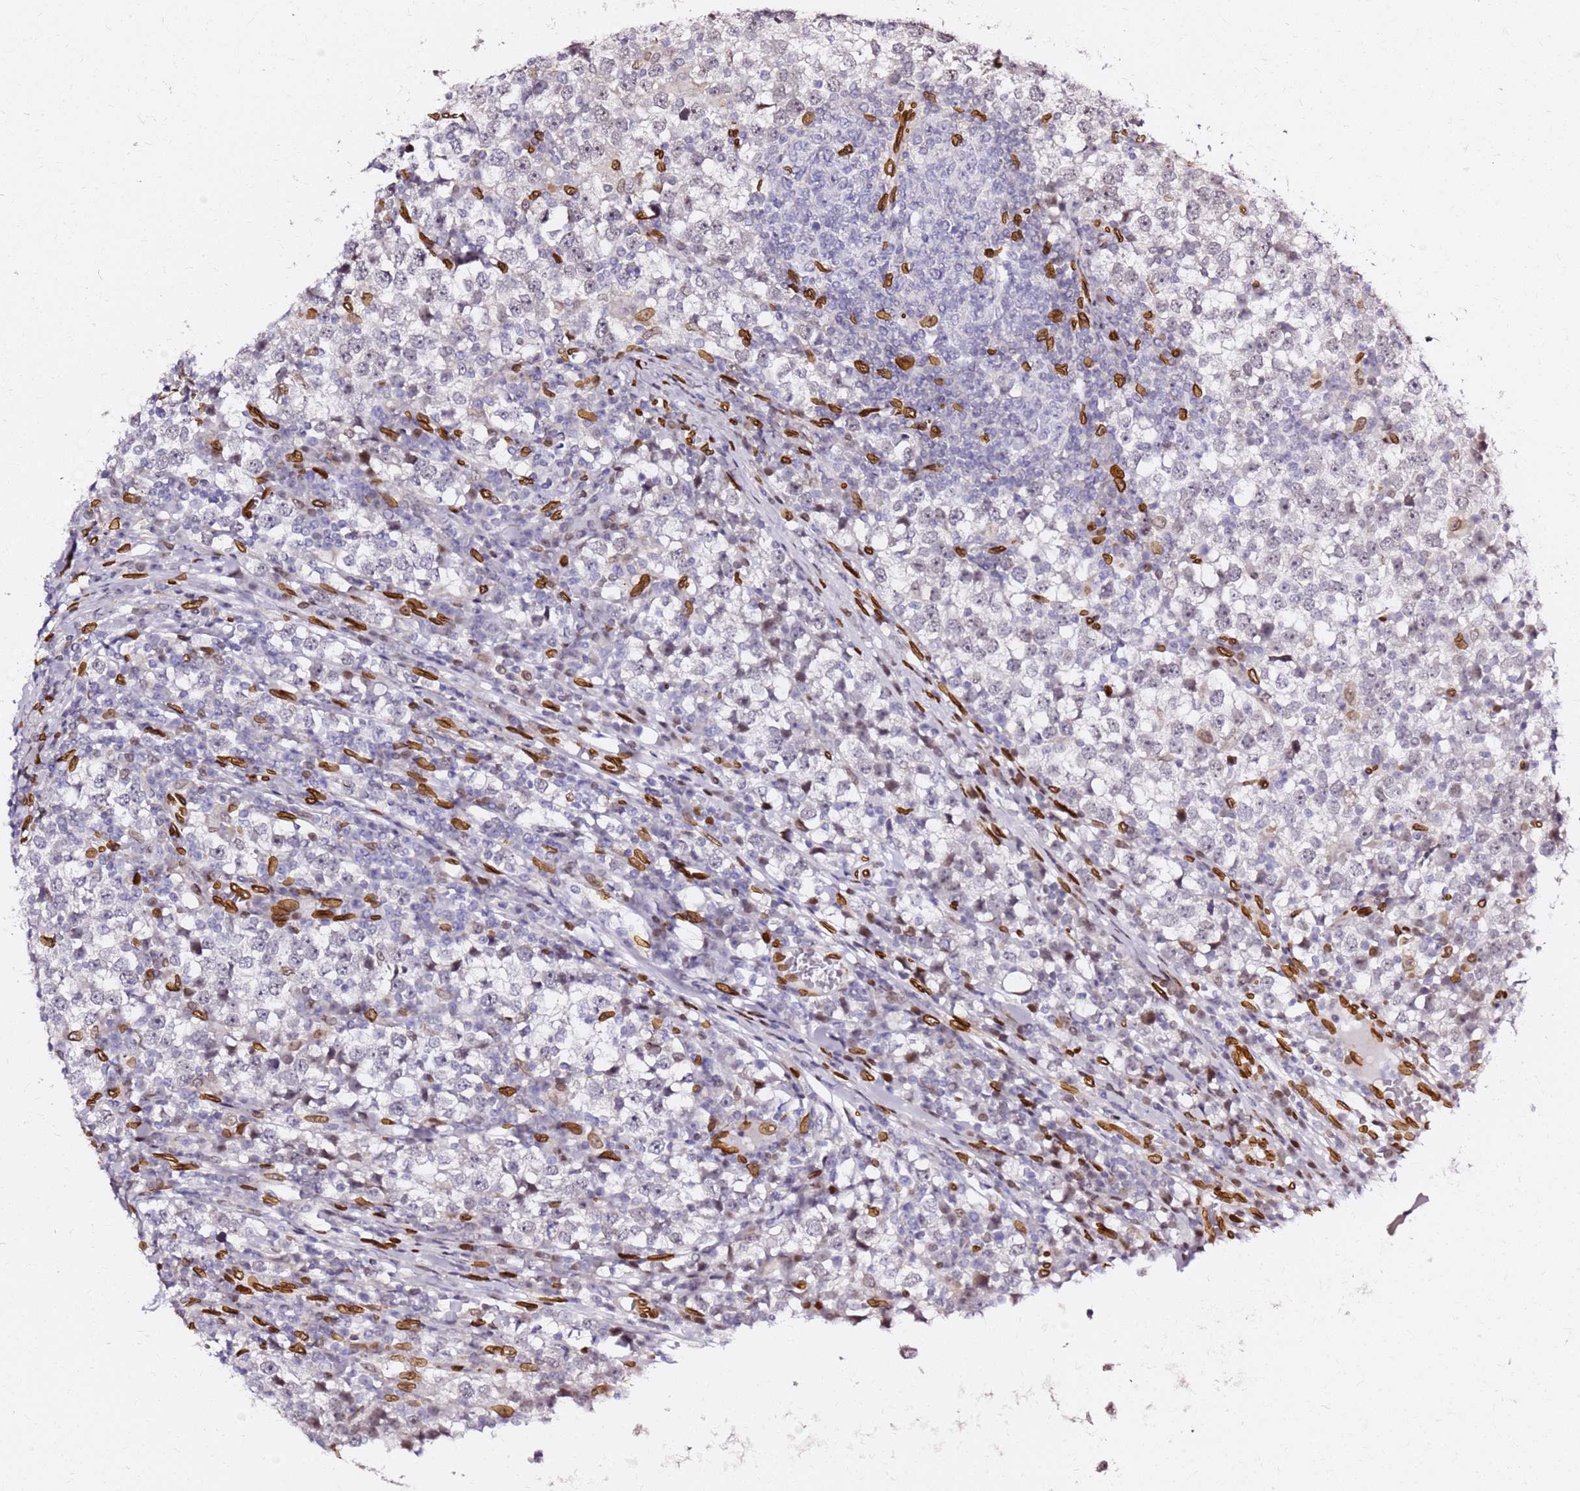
{"staining": {"intensity": "negative", "quantity": "none", "location": "none"}, "tissue": "testis cancer", "cell_type": "Tumor cells", "image_type": "cancer", "snomed": [{"axis": "morphology", "description": "Seminoma, NOS"}, {"axis": "topography", "description": "Testis"}], "caption": "IHC micrograph of human seminoma (testis) stained for a protein (brown), which shows no staining in tumor cells.", "gene": "C6orf141", "patient": {"sex": "male", "age": 65}}